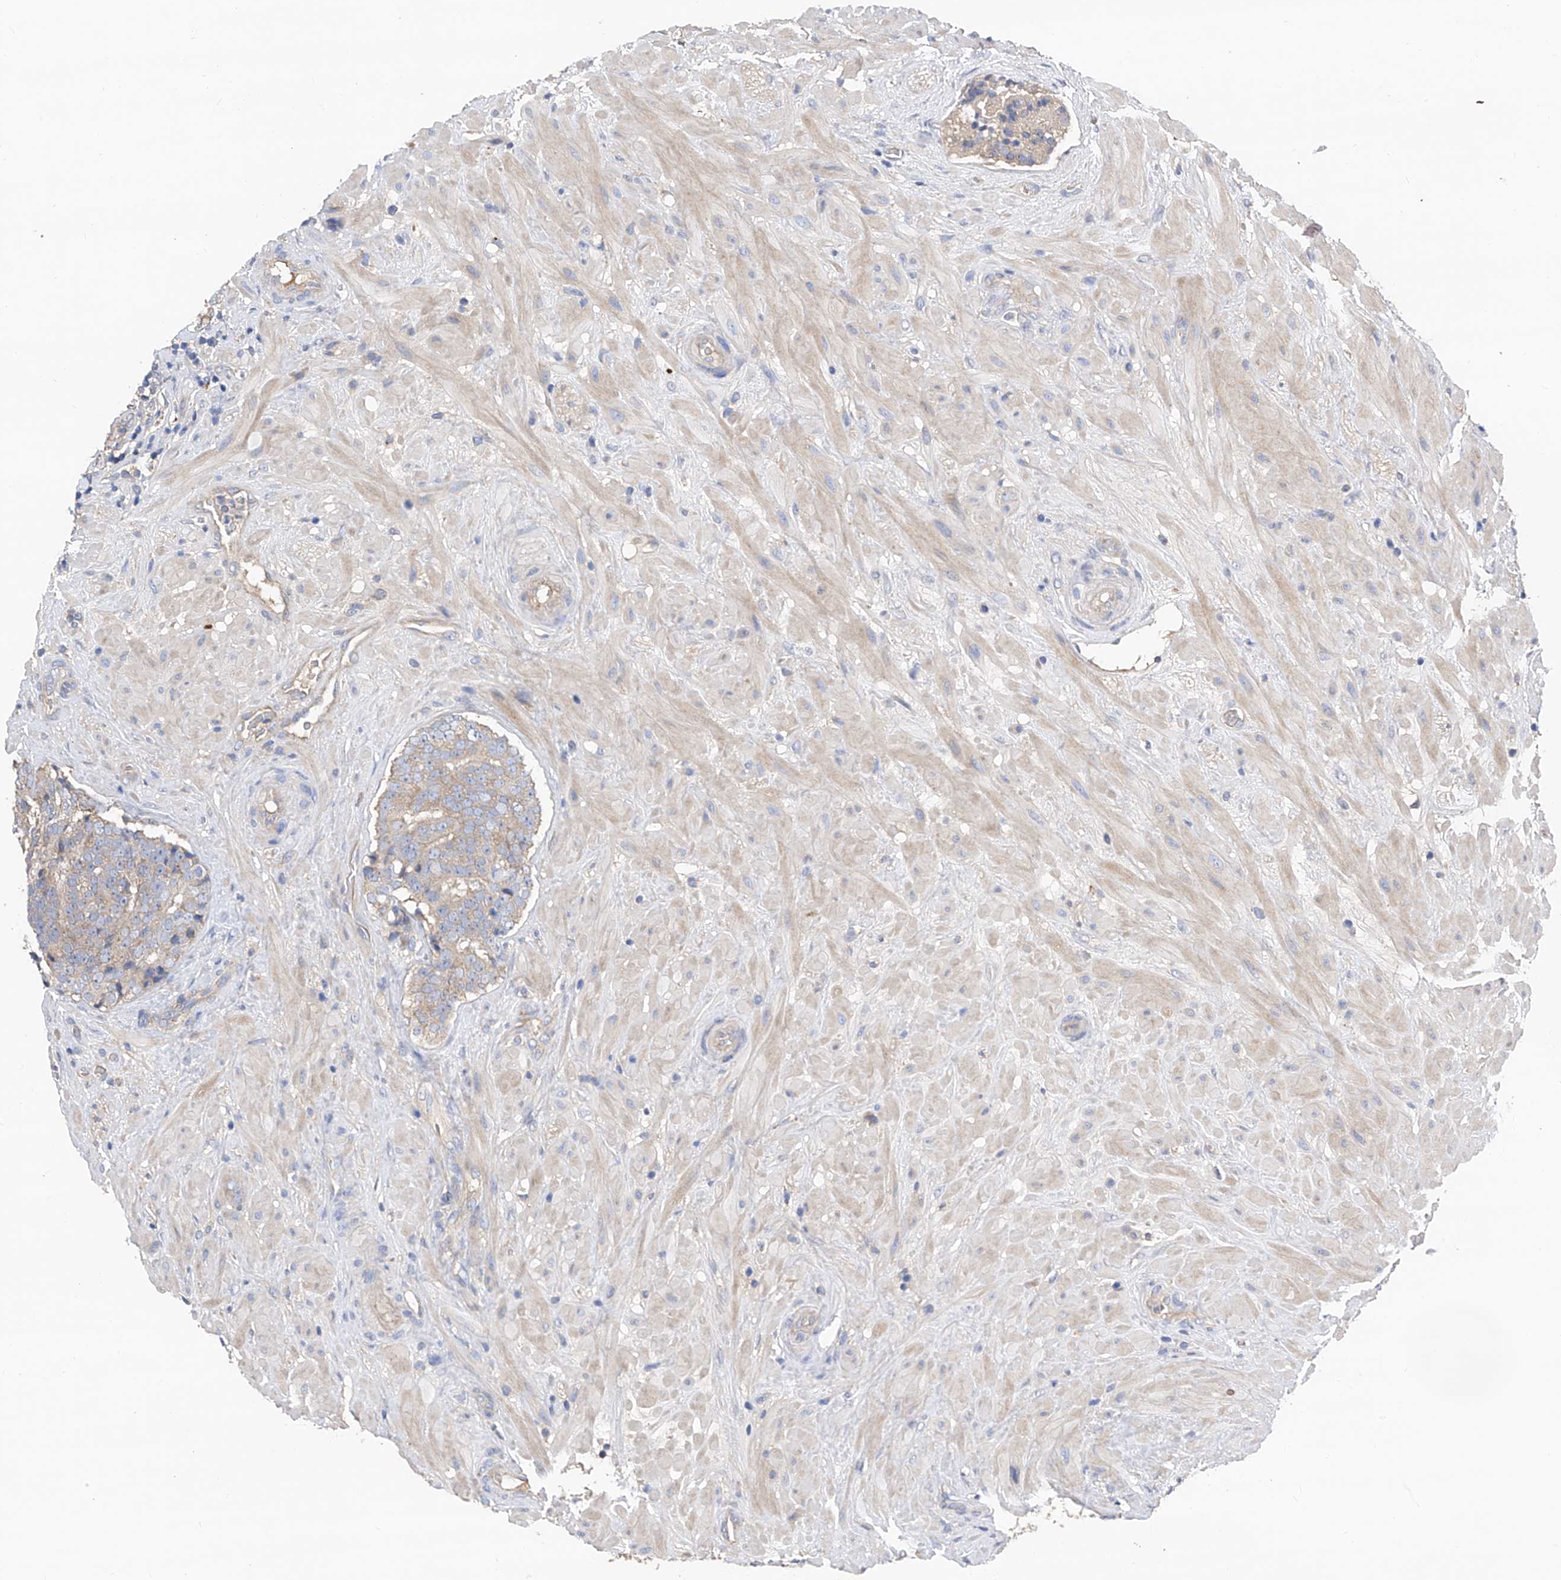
{"staining": {"intensity": "weak", "quantity": ">75%", "location": "cytoplasmic/membranous"}, "tissue": "prostate cancer", "cell_type": "Tumor cells", "image_type": "cancer", "snomed": [{"axis": "morphology", "description": "Adenocarcinoma, High grade"}, {"axis": "topography", "description": "Prostate"}], "caption": "Immunohistochemical staining of prostate adenocarcinoma (high-grade) reveals weak cytoplasmic/membranous protein expression in approximately >75% of tumor cells.", "gene": "PTK2", "patient": {"sex": "male", "age": 56}}